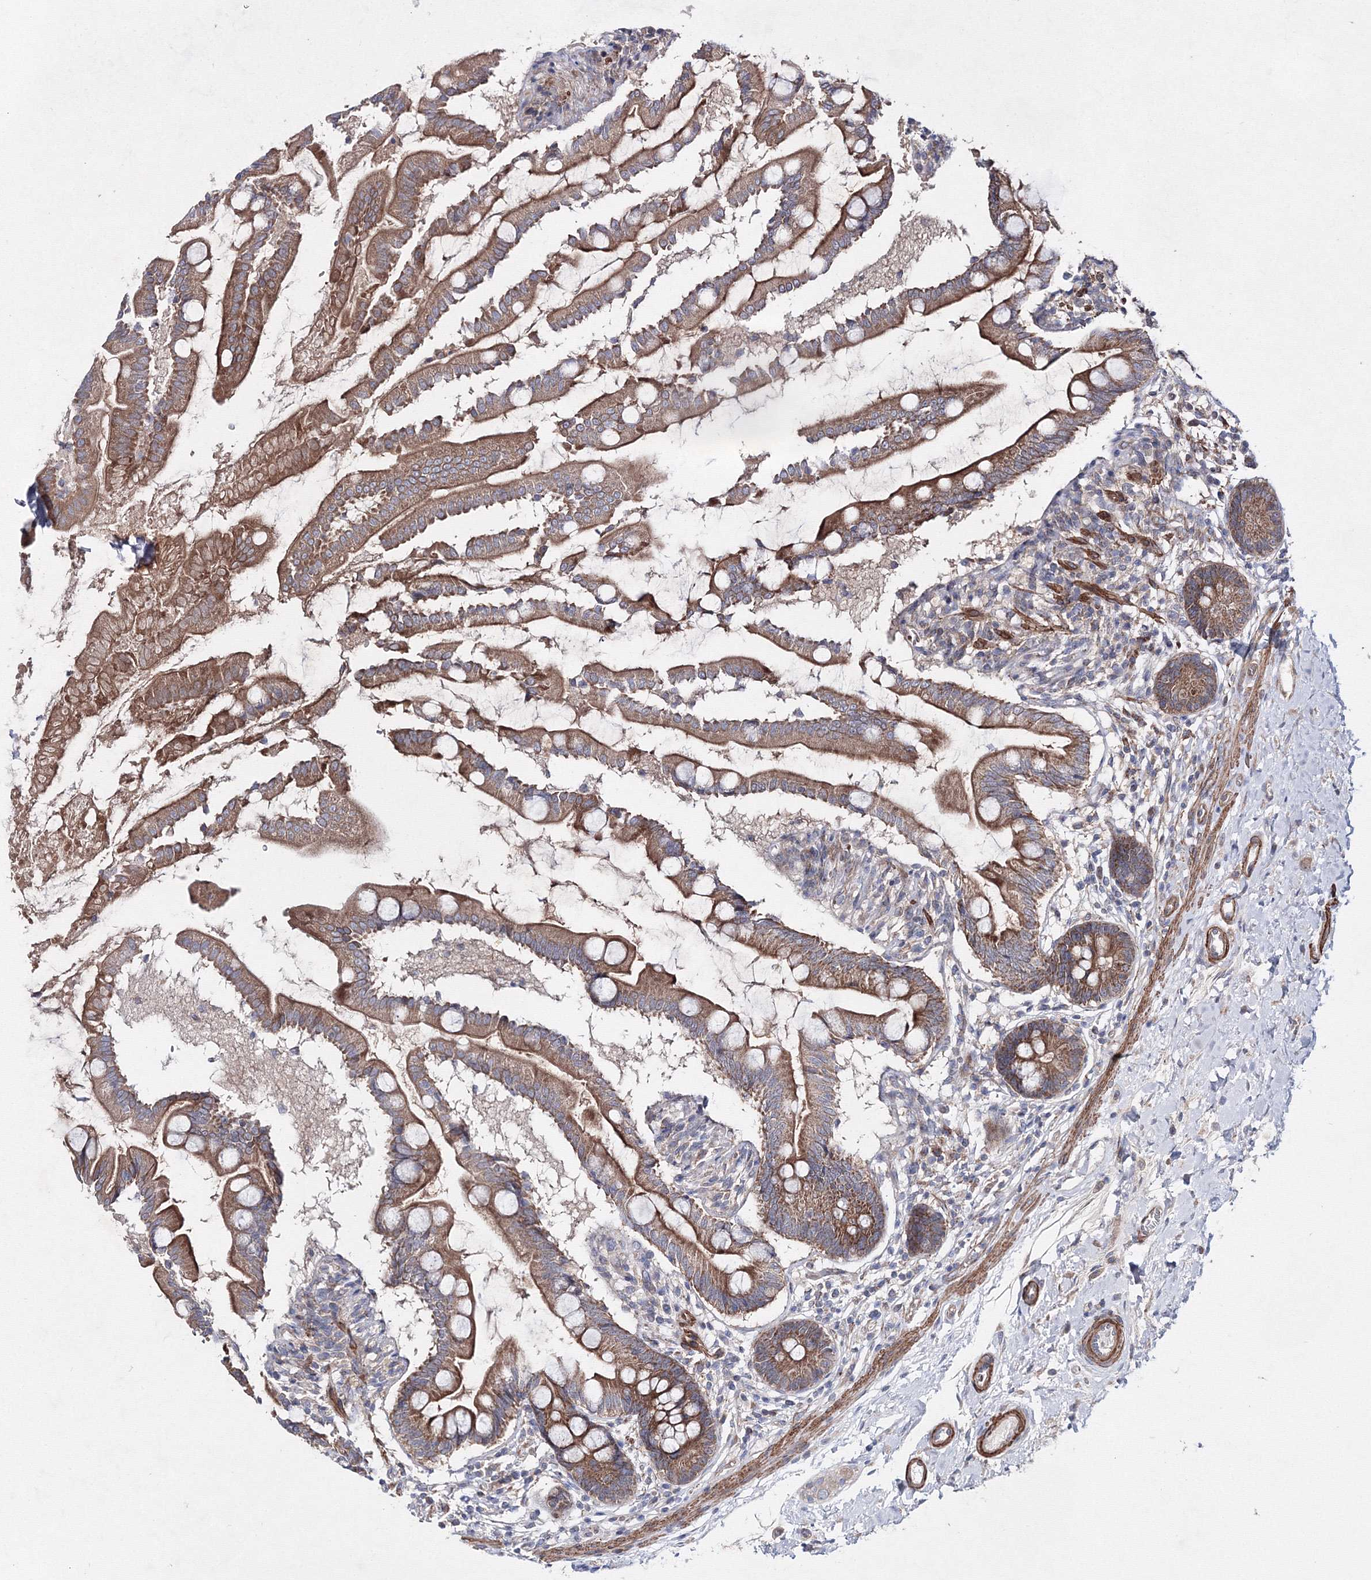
{"staining": {"intensity": "strong", "quantity": ">75%", "location": "cytoplasmic/membranous"}, "tissue": "small intestine", "cell_type": "Glandular cells", "image_type": "normal", "snomed": [{"axis": "morphology", "description": "Normal tissue, NOS"}, {"axis": "topography", "description": "Small intestine"}], "caption": "Immunohistochemistry staining of unremarkable small intestine, which shows high levels of strong cytoplasmic/membranous expression in approximately >75% of glandular cells indicating strong cytoplasmic/membranous protein expression. The staining was performed using DAB (3,3'-diaminobenzidine) (brown) for protein detection and nuclei were counterstained in hematoxylin (blue).", "gene": "GFM1", "patient": {"sex": "female", "age": 56}}